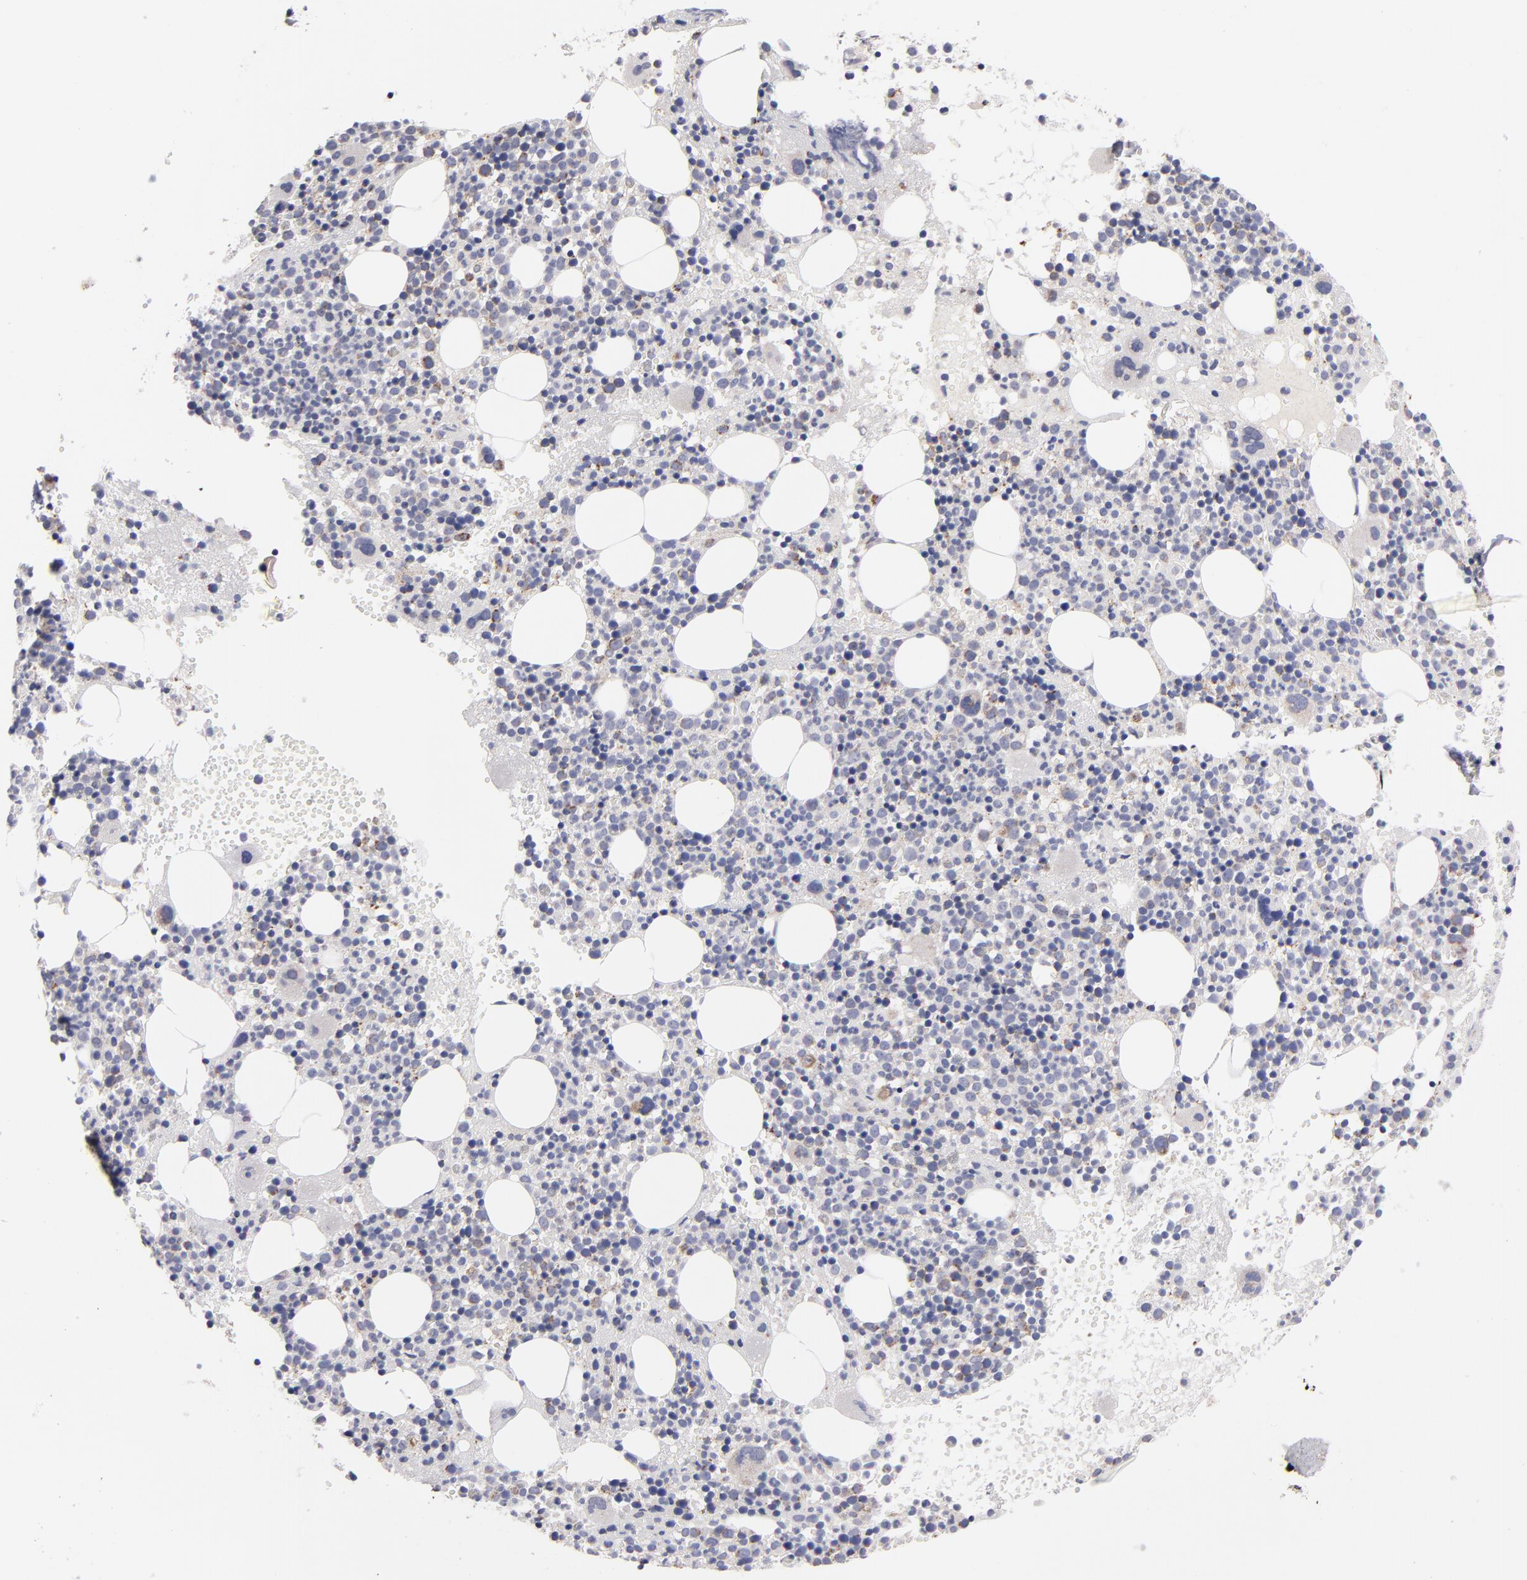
{"staining": {"intensity": "moderate", "quantity": "<25%", "location": "cytoplasmic/membranous"}, "tissue": "bone marrow", "cell_type": "Hematopoietic cells", "image_type": "normal", "snomed": [{"axis": "morphology", "description": "Normal tissue, NOS"}, {"axis": "topography", "description": "Bone marrow"}], "caption": "A low amount of moderate cytoplasmic/membranous positivity is appreciated in about <25% of hematopoietic cells in benign bone marrow. The protein is shown in brown color, while the nuclei are stained blue.", "gene": "HCCS", "patient": {"sex": "male", "age": 34}}